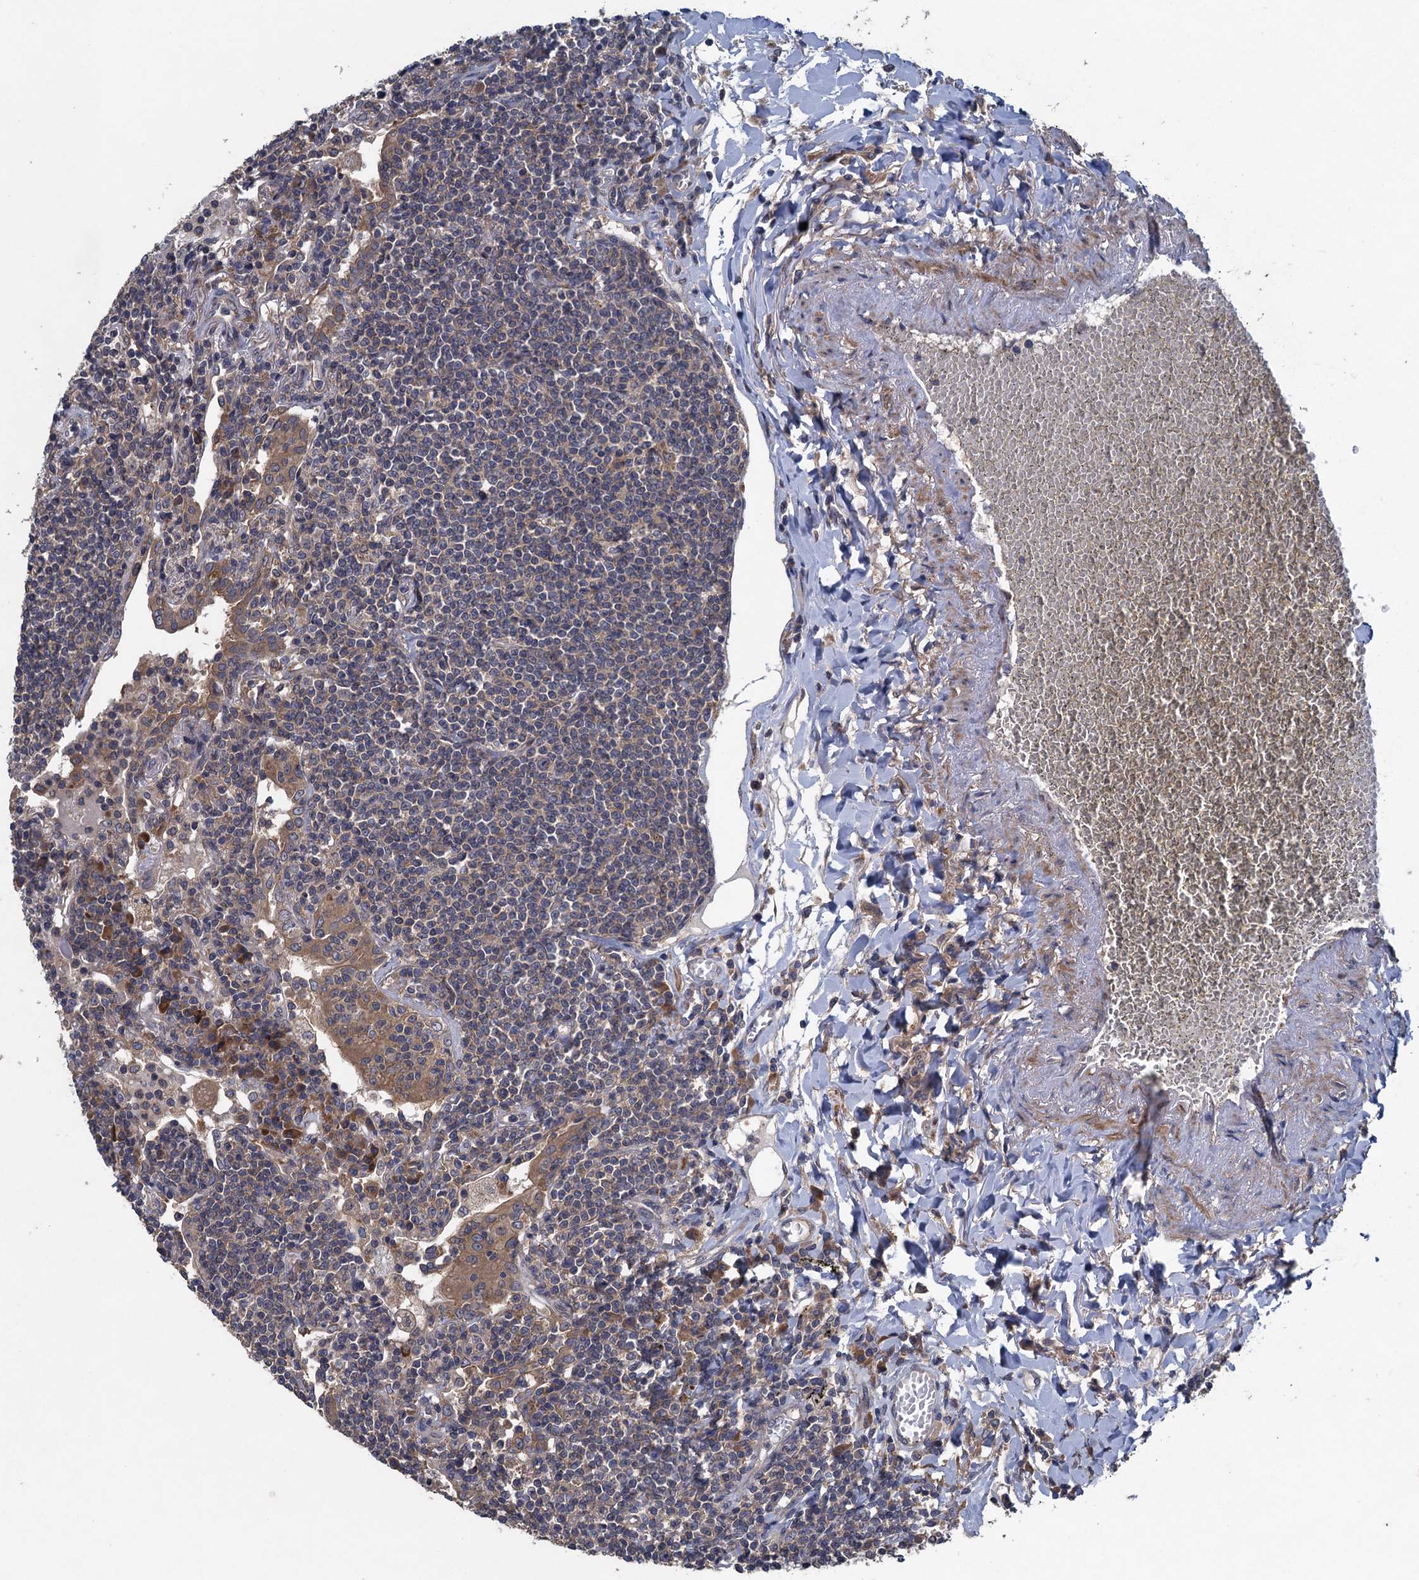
{"staining": {"intensity": "weak", "quantity": "<25%", "location": "cytoplasmic/membranous"}, "tissue": "lymphoma", "cell_type": "Tumor cells", "image_type": "cancer", "snomed": [{"axis": "morphology", "description": "Malignant lymphoma, non-Hodgkin's type, Low grade"}, {"axis": "topography", "description": "Lung"}], "caption": "Immunohistochemistry image of human malignant lymphoma, non-Hodgkin's type (low-grade) stained for a protein (brown), which displays no positivity in tumor cells. (DAB (3,3'-diaminobenzidine) immunohistochemistry visualized using brightfield microscopy, high magnification).", "gene": "CNTN5", "patient": {"sex": "female", "age": 71}}